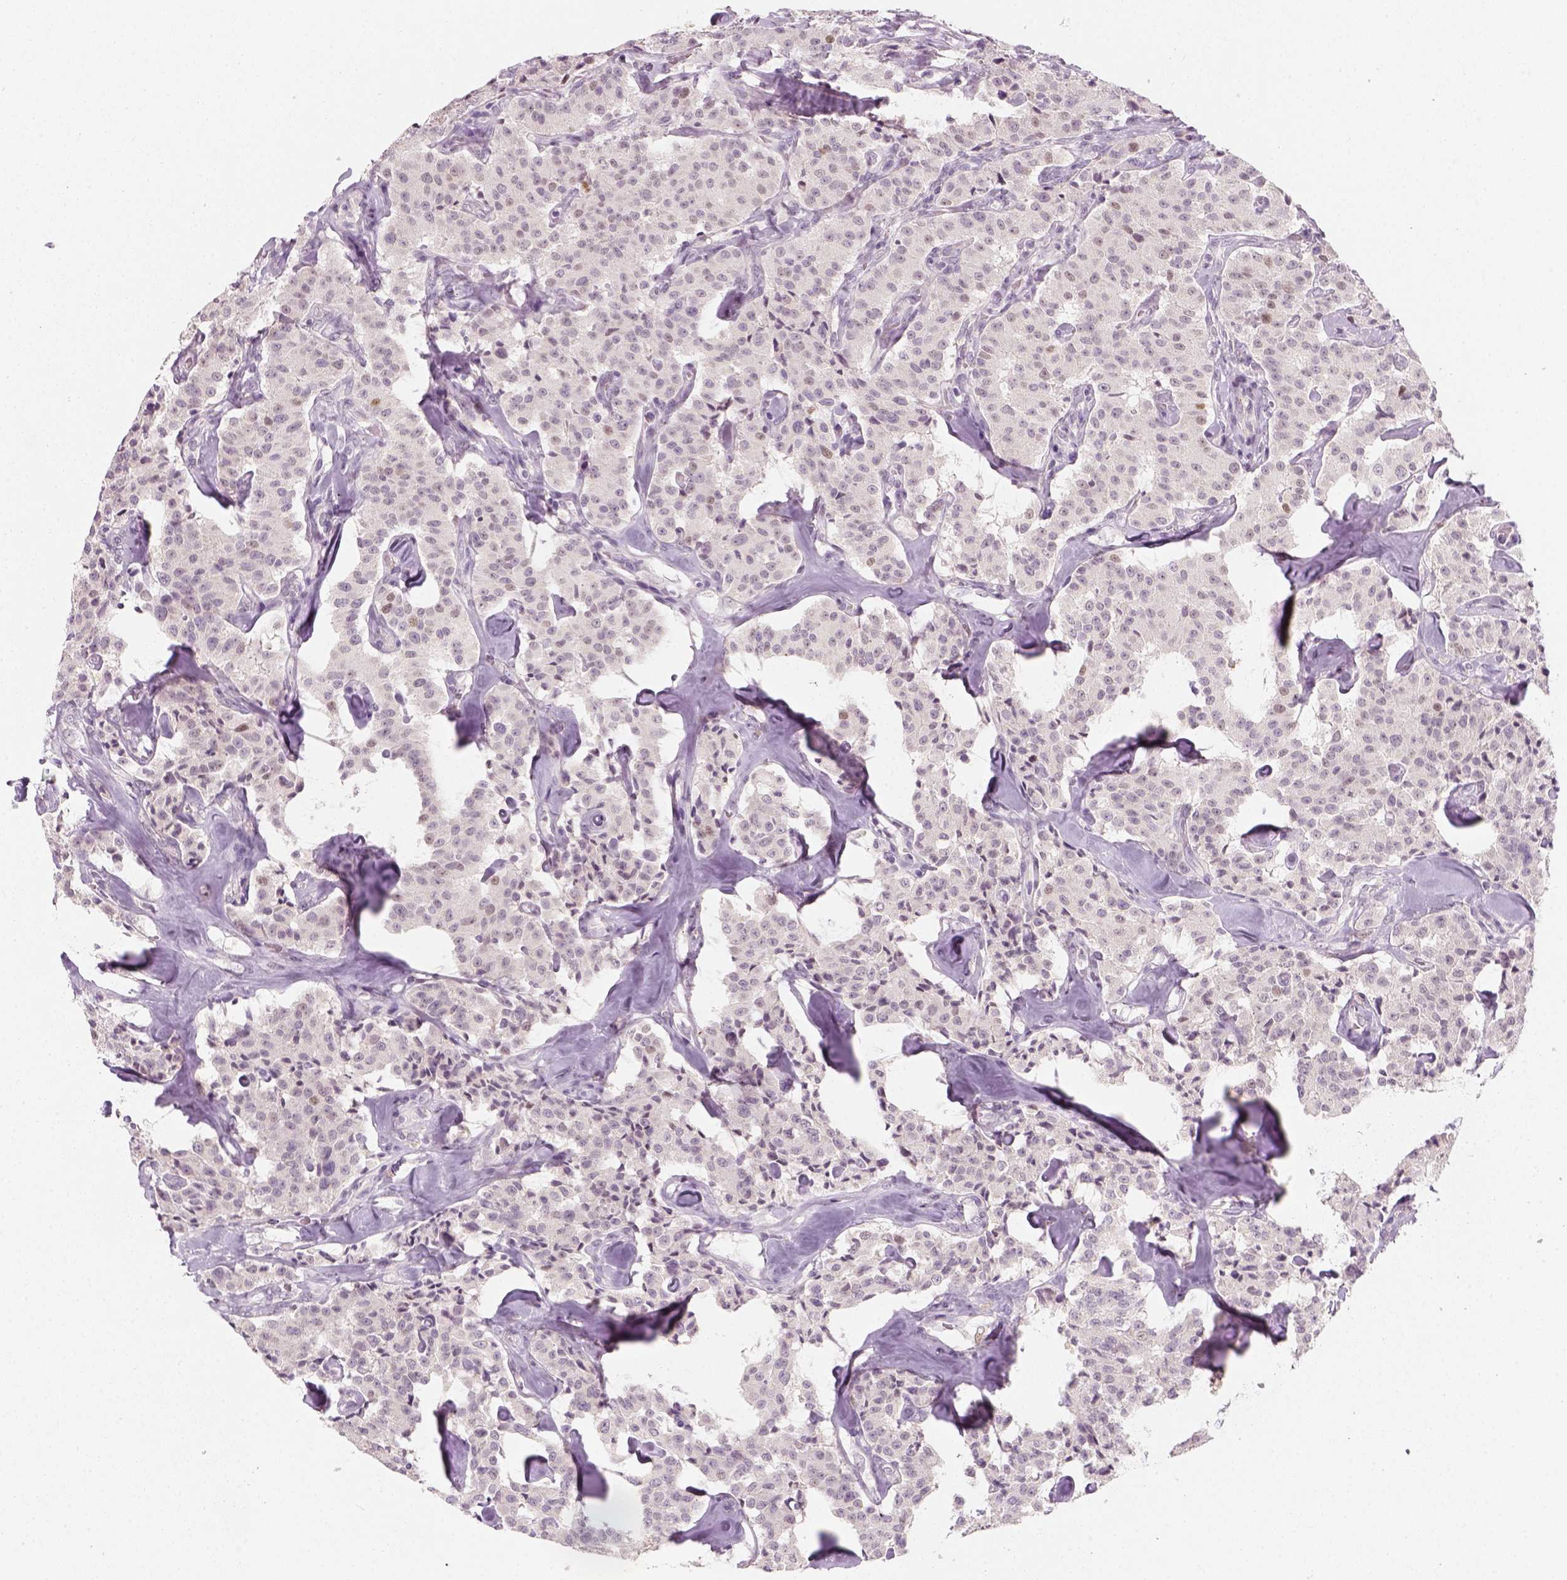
{"staining": {"intensity": "negative", "quantity": "none", "location": "none"}, "tissue": "carcinoid", "cell_type": "Tumor cells", "image_type": "cancer", "snomed": [{"axis": "morphology", "description": "Carcinoid, malignant, NOS"}, {"axis": "topography", "description": "Pancreas"}], "caption": "This is an immunohistochemistry histopathology image of human carcinoid. There is no positivity in tumor cells.", "gene": "TP53", "patient": {"sex": "male", "age": 41}}